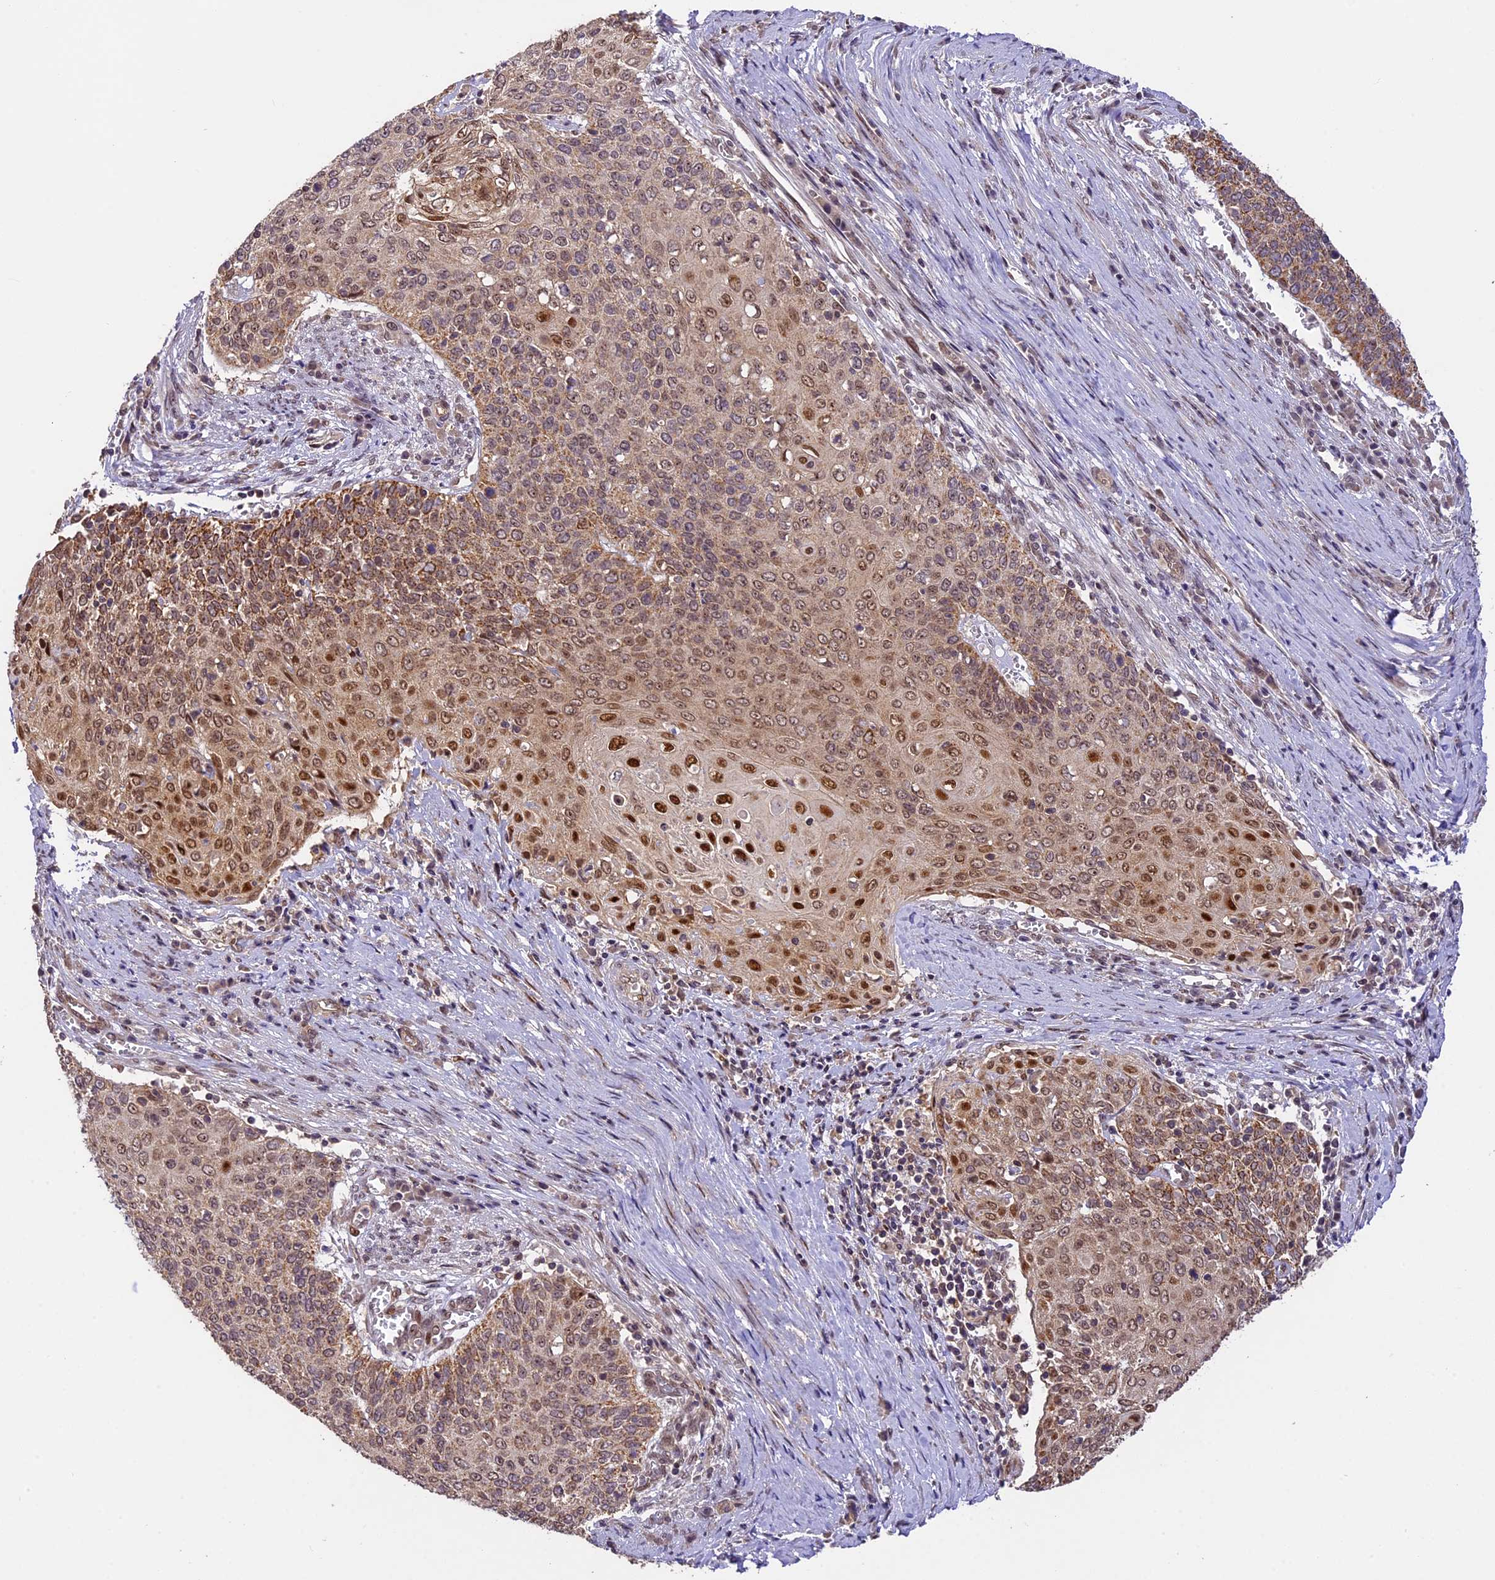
{"staining": {"intensity": "moderate", "quantity": ">75%", "location": "cytoplasmic/membranous,nuclear"}, "tissue": "cervical cancer", "cell_type": "Tumor cells", "image_type": "cancer", "snomed": [{"axis": "morphology", "description": "Squamous cell carcinoma, NOS"}, {"axis": "topography", "description": "Cervix"}], "caption": "Immunohistochemical staining of human squamous cell carcinoma (cervical) displays medium levels of moderate cytoplasmic/membranous and nuclear expression in approximately >75% of tumor cells. (DAB (3,3'-diaminobenzidine) IHC, brown staining for protein, blue staining for nuclei).", "gene": "ZAR1L", "patient": {"sex": "female", "age": 39}}